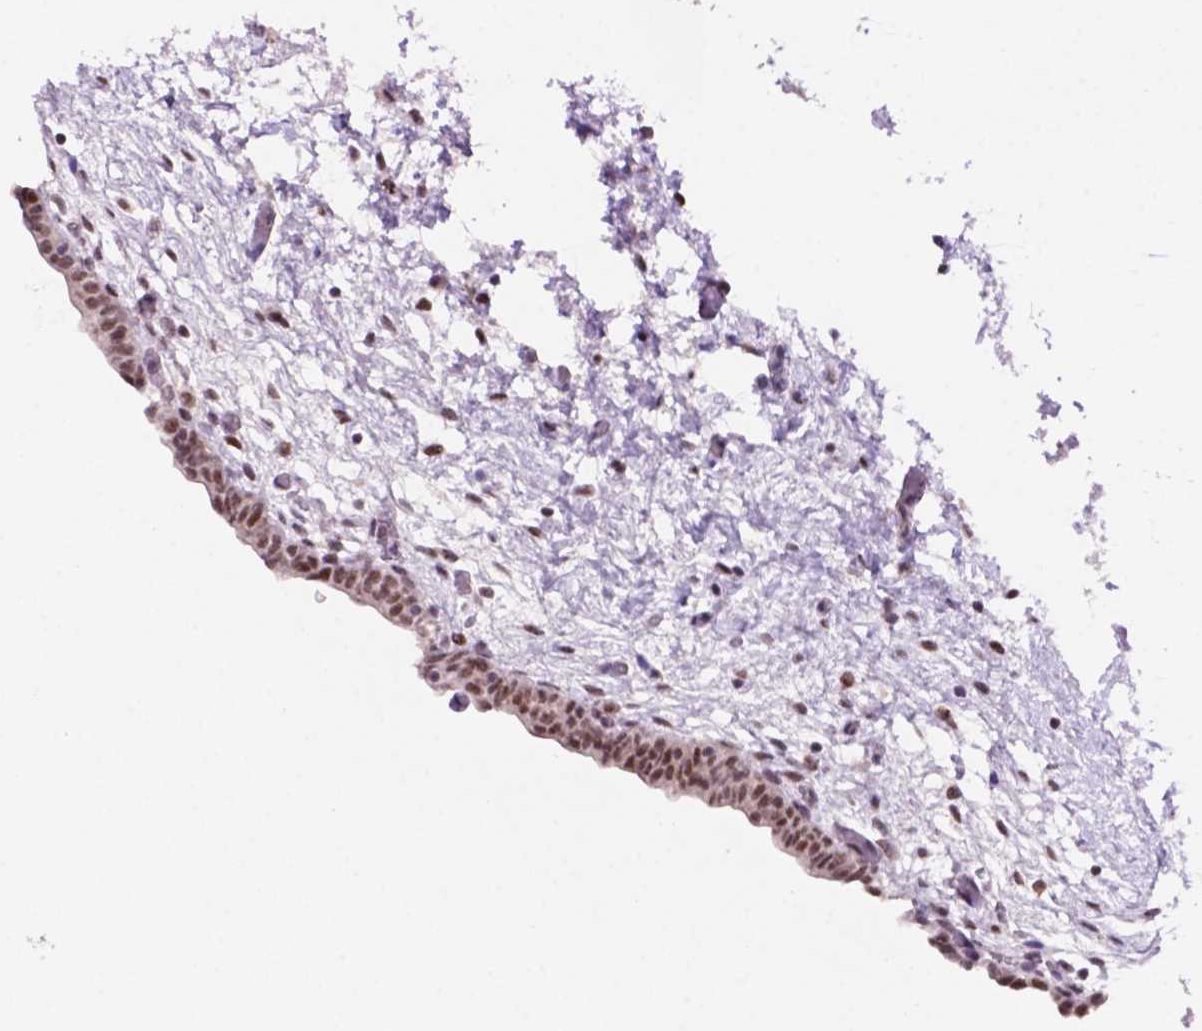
{"staining": {"intensity": "moderate", "quantity": ">75%", "location": "nuclear"}, "tissue": "urinary bladder", "cell_type": "Urothelial cells", "image_type": "normal", "snomed": [{"axis": "morphology", "description": "Normal tissue, NOS"}, {"axis": "topography", "description": "Urinary bladder"}], "caption": "Urinary bladder stained with immunohistochemistry (IHC) reveals moderate nuclear staining in approximately >75% of urothelial cells. The staining is performed using DAB (3,3'-diaminobenzidine) brown chromogen to label protein expression. The nuclei are counter-stained blue using hematoxylin.", "gene": "NCOR1", "patient": {"sex": "male", "age": 69}}